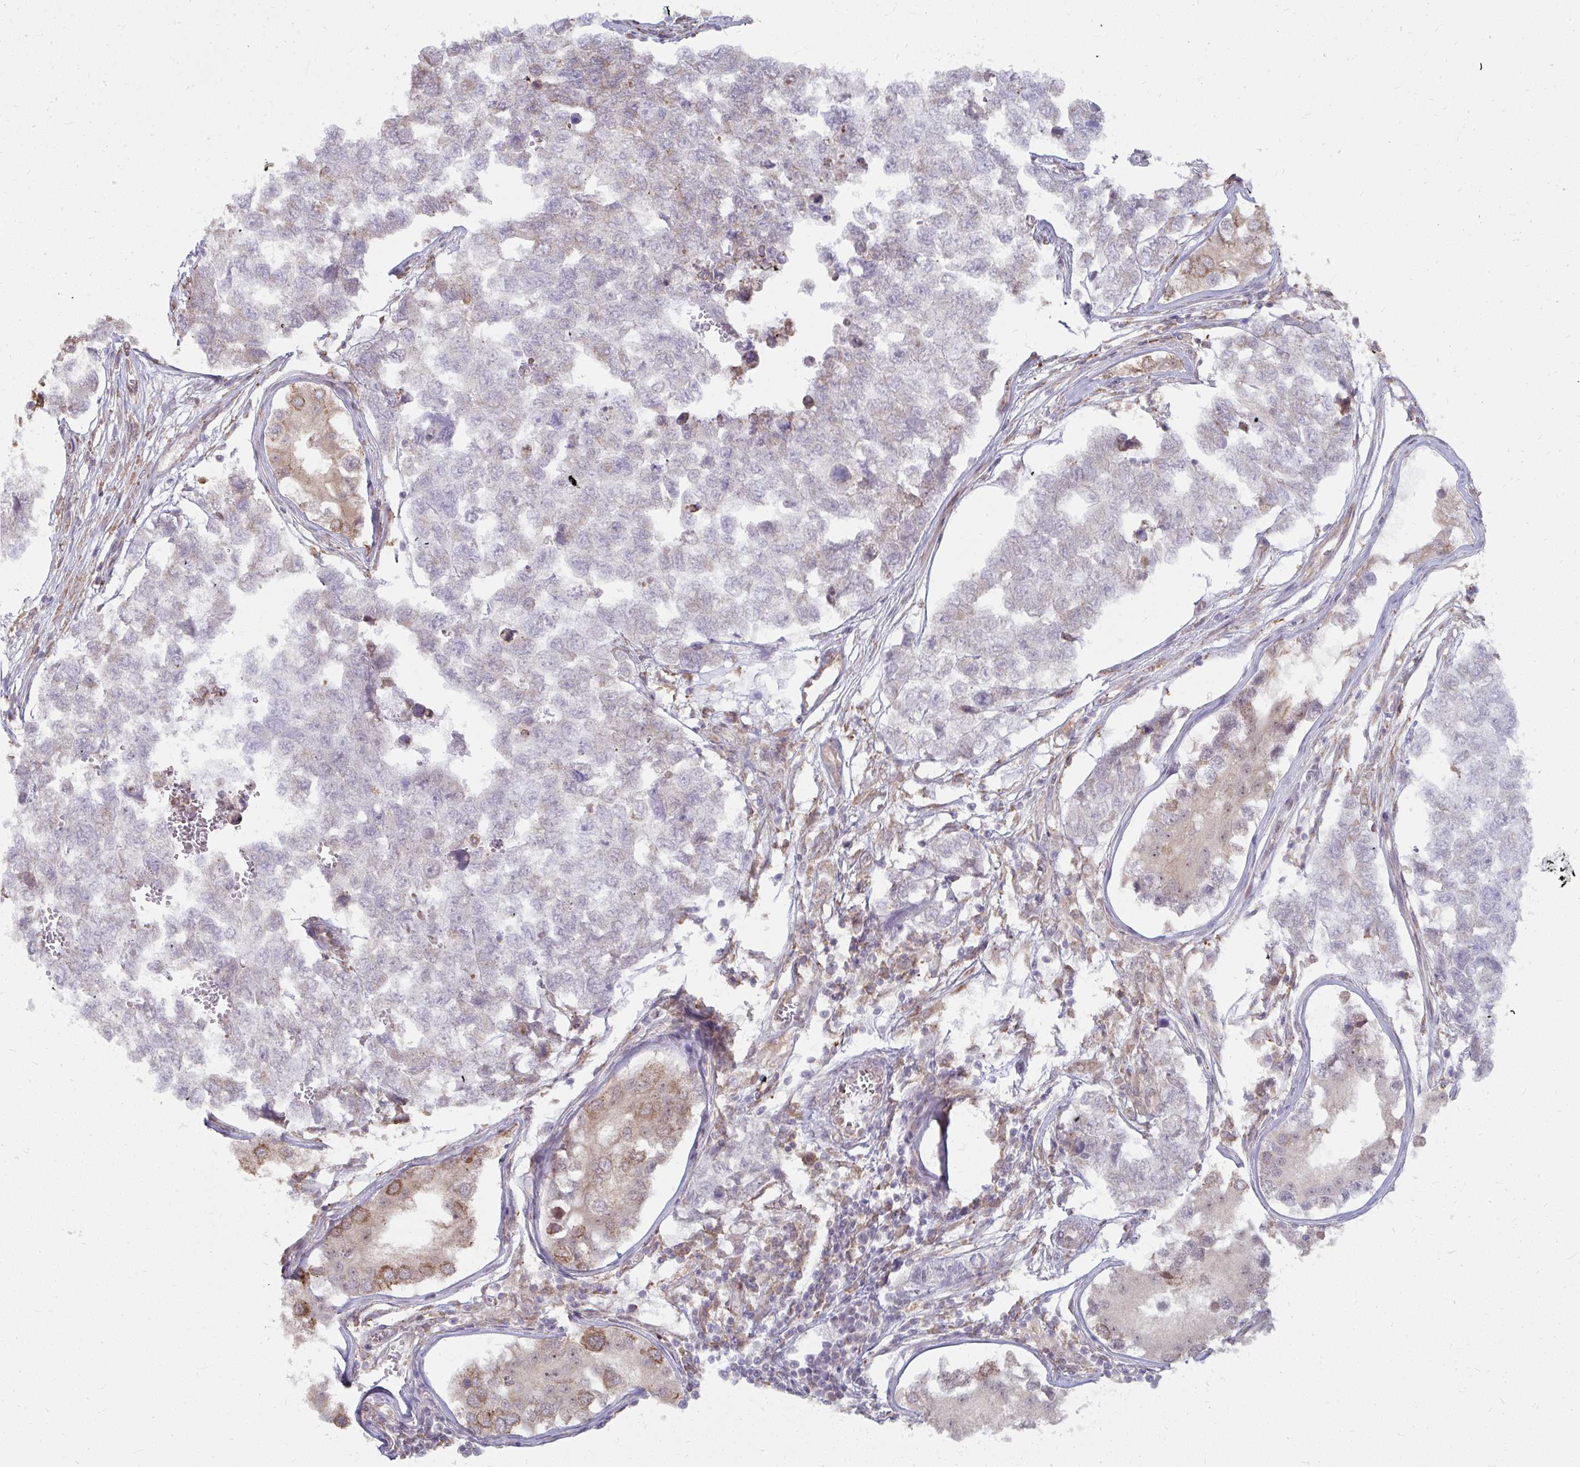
{"staining": {"intensity": "negative", "quantity": "none", "location": "none"}, "tissue": "testis cancer", "cell_type": "Tumor cells", "image_type": "cancer", "snomed": [{"axis": "morphology", "description": "Carcinoma, Embryonal, NOS"}, {"axis": "topography", "description": "Testis"}], "caption": "DAB (3,3'-diaminobenzidine) immunohistochemical staining of embryonal carcinoma (testis) demonstrates no significant expression in tumor cells.", "gene": "NMNAT1", "patient": {"sex": "male", "age": 18}}